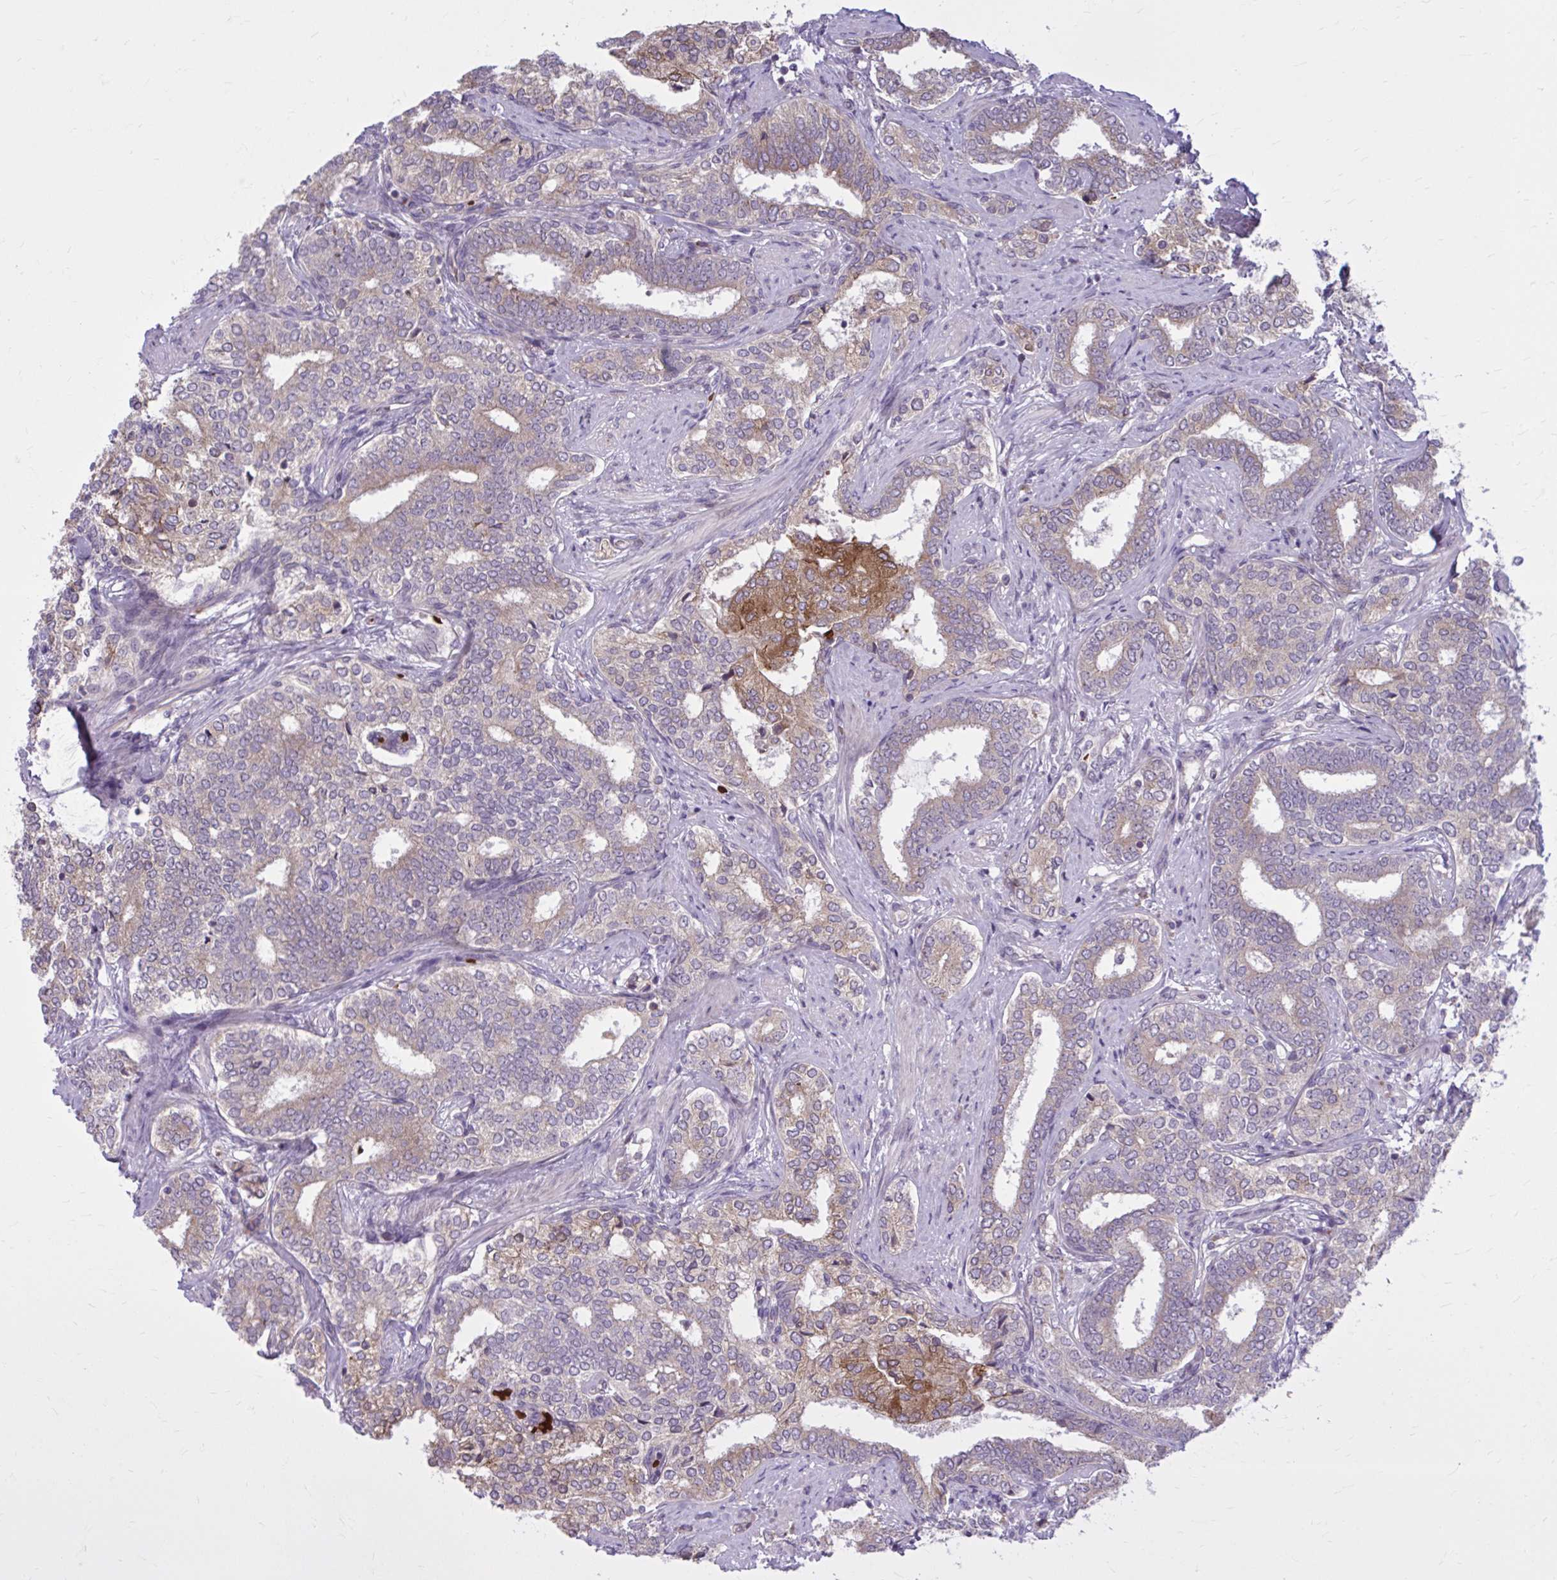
{"staining": {"intensity": "moderate", "quantity": "<25%", "location": "cytoplasmic/membranous"}, "tissue": "prostate cancer", "cell_type": "Tumor cells", "image_type": "cancer", "snomed": [{"axis": "morphology", "description": "Adenocarcinoma, High grade"}, {"axis": "topography", "description": "Prostate"}], "caption": "High-power microscopy captured an immunohistochemistry image of prostate cancer (high-grade adenocarcinoma), revealing moderate cytoplasmic/membranous positivity in about <25% of tumor cells. The staining was performed using DAB to visualize the protein expression in brown, while the nuclei were stained in blue with hematoxylin (Magnification: 20x).", "gene": "SNF8", "patient": {"sex": "male", "age": 72}}